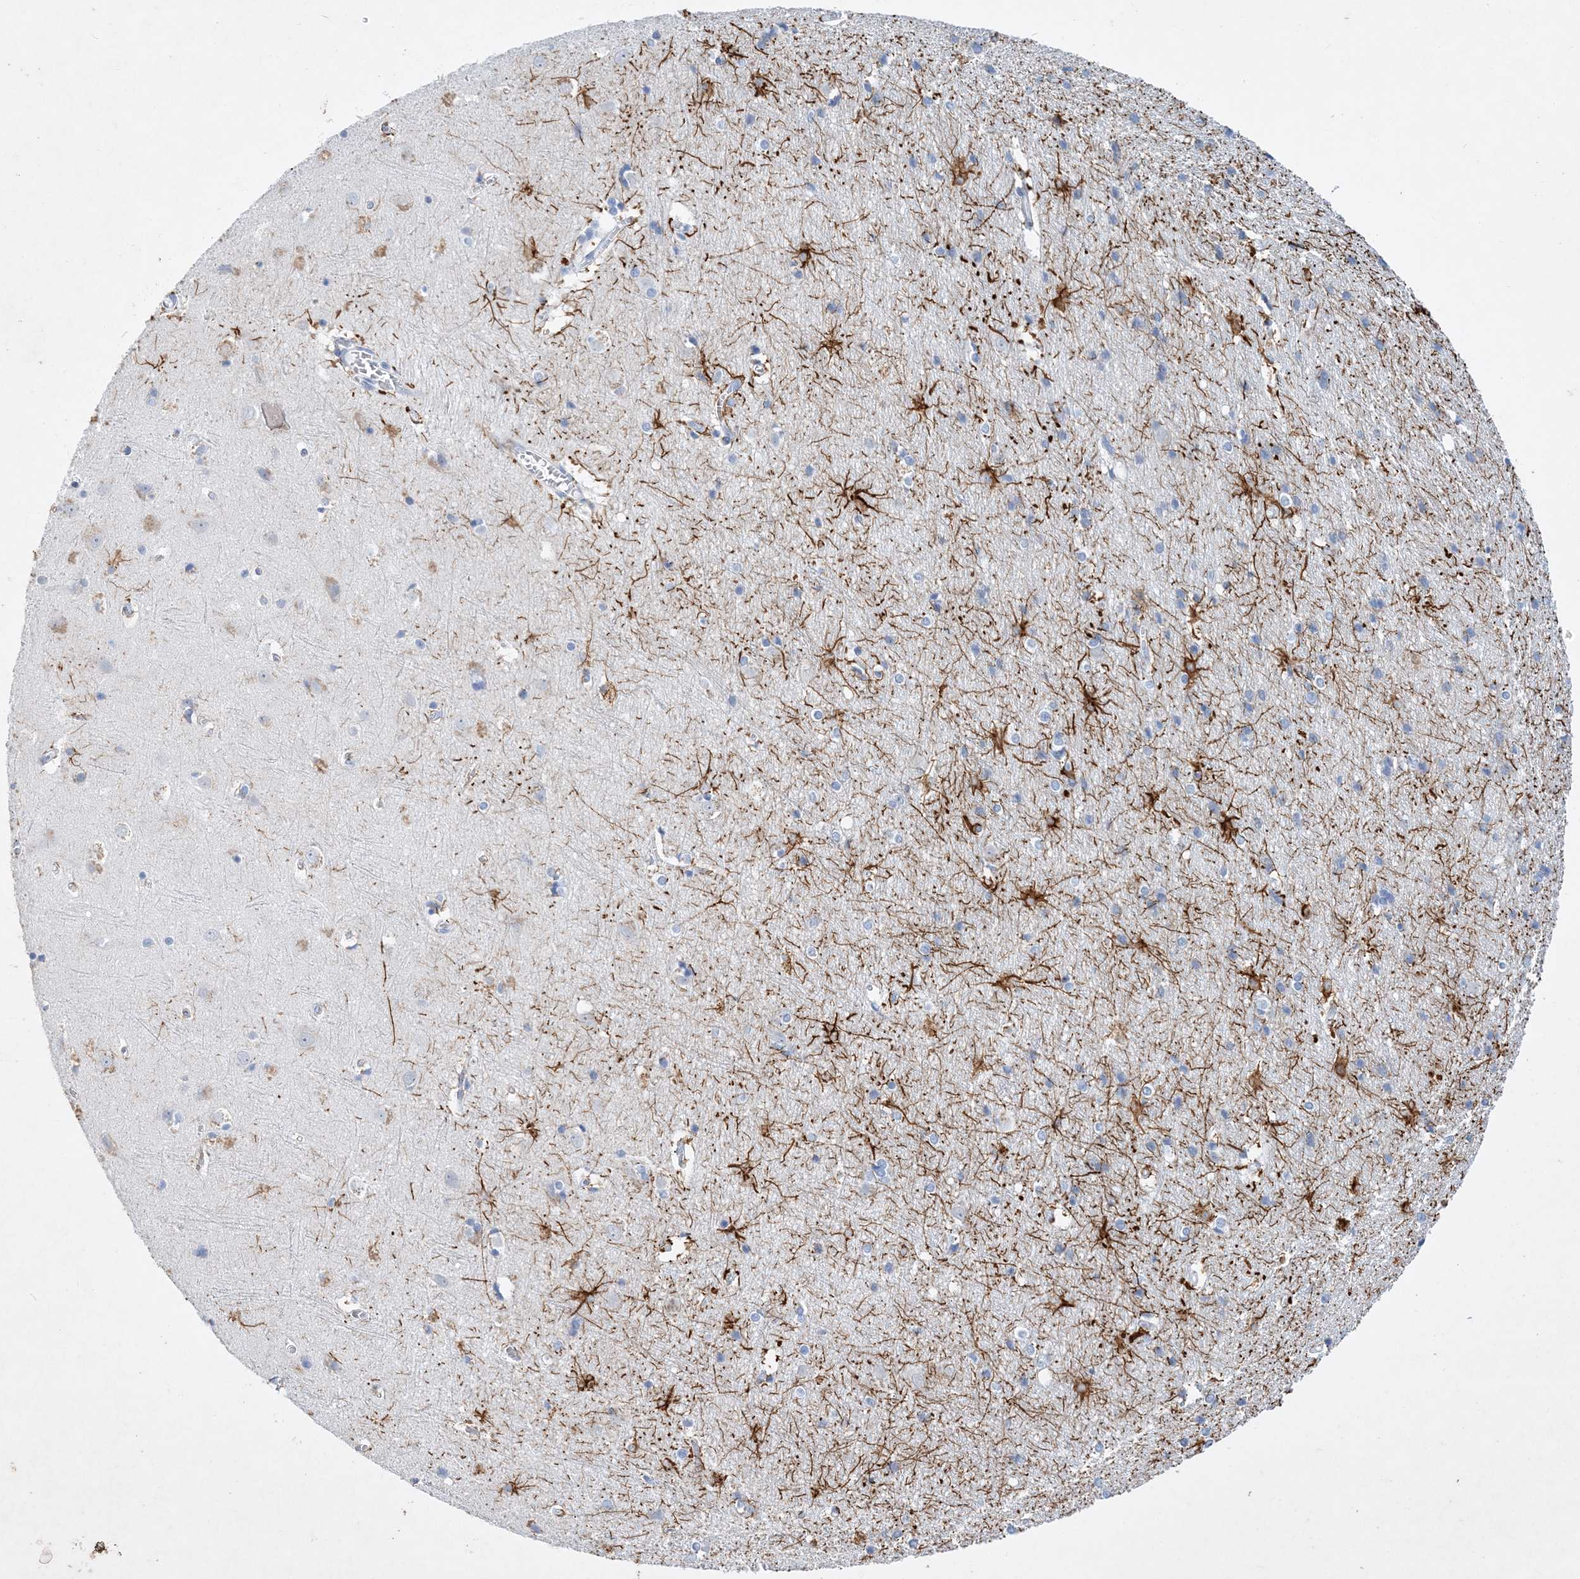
{"staining": {"intensity": "negative", "quantity": "none", "location": "none"}, "tissue": "cerebral cortex", "cell_type": "Endothelial cells", "image_type": "normal", "snomed": [{"axis": "morphology", "description": "Normal tissue, NOS"}, {"axis": "topography", "description": "Cerebral cortex"}], "caption": "DAB (3,3'-diaminobenzidine) immunohistochemical staining of normal human cerebral cortex exhibits no significant expression in endothelial cells.", "gene": "COPS8", "patient": {"sex": "male", "age": 54}}